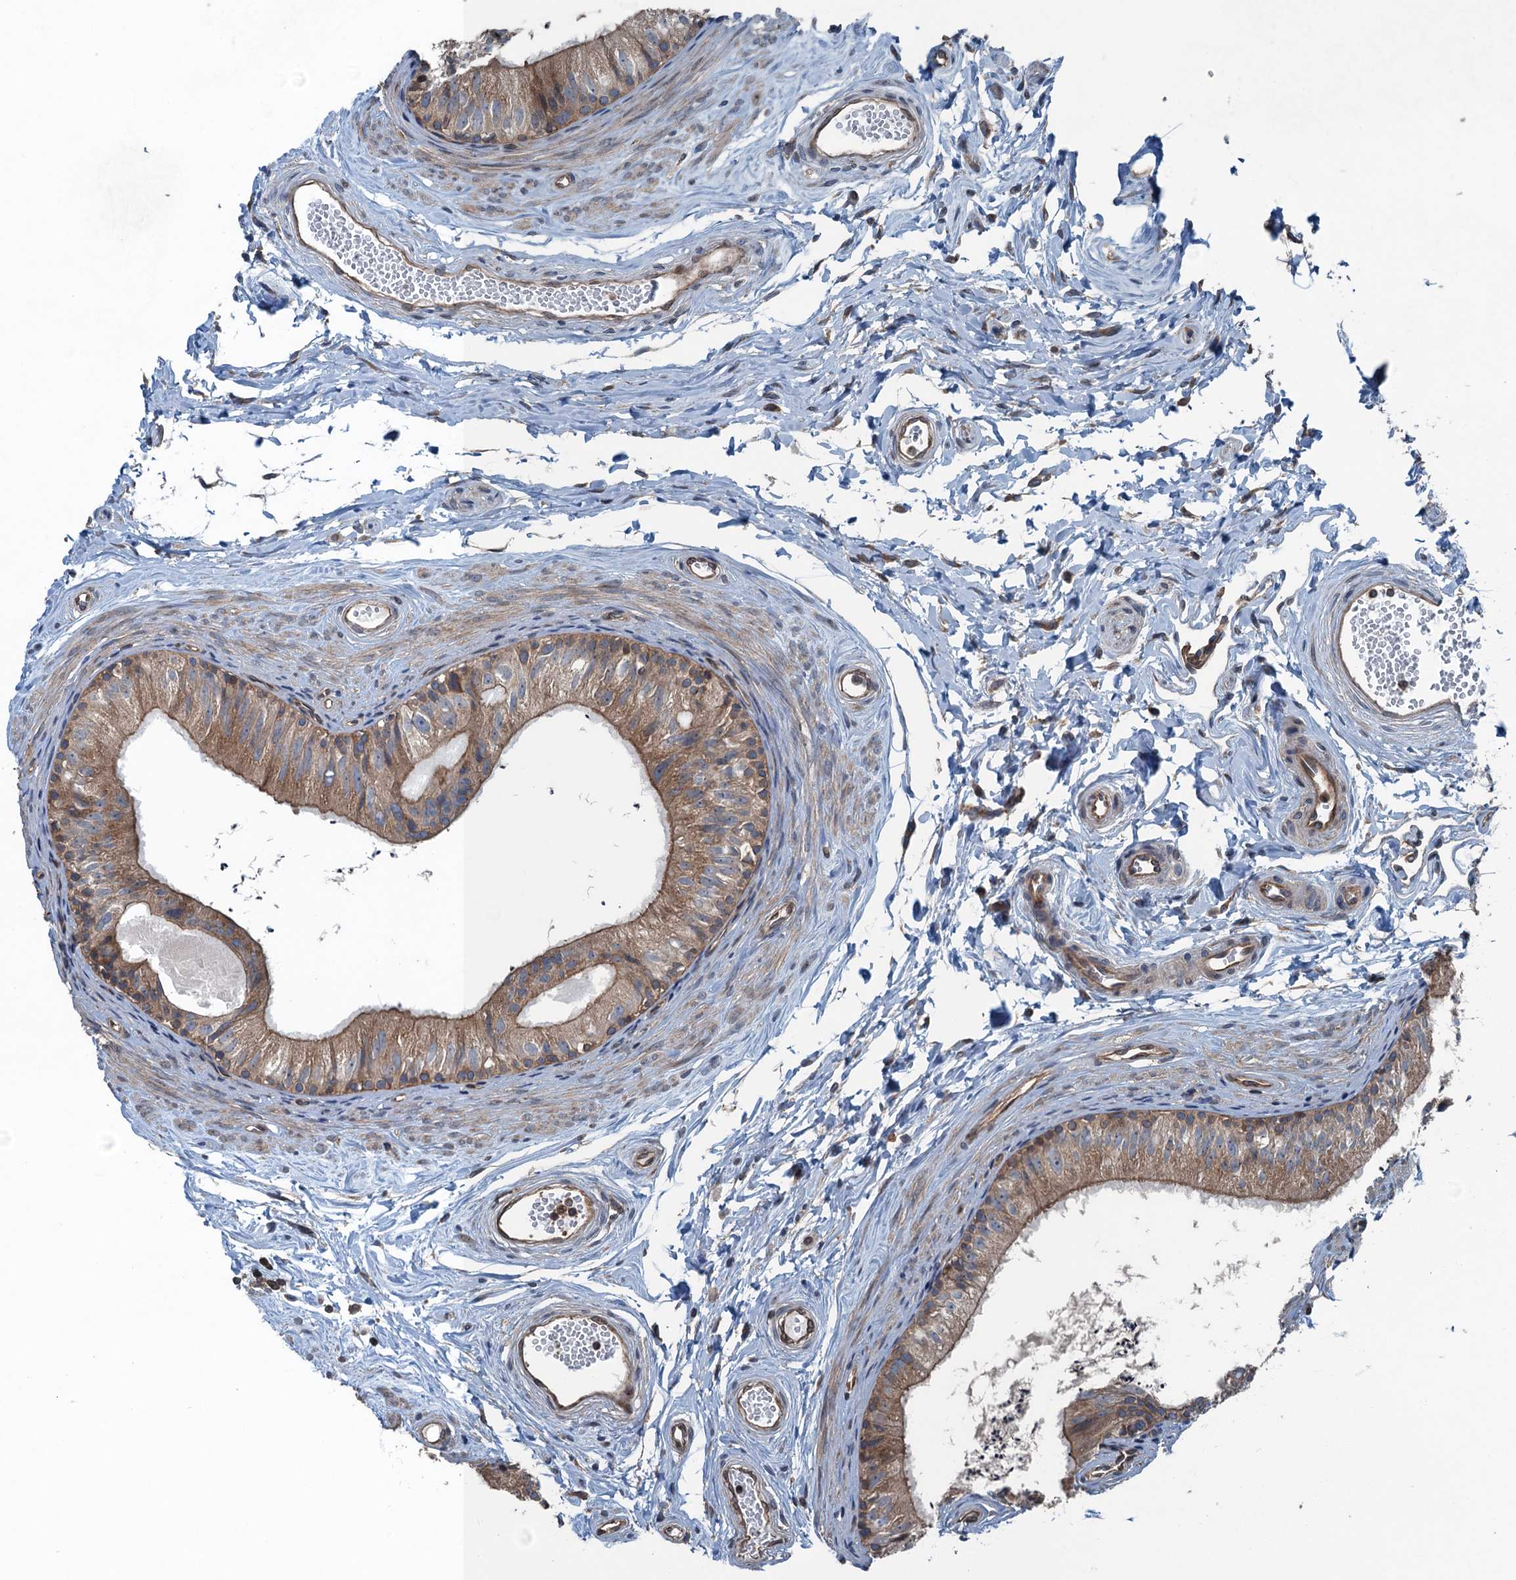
{"staining": {"intensity": "moderate", "quantity": ">75%", "location": "cytoplasmic/membranous"}, "tissue": "epididymis", "cell_type": "Glandular cells", "image_type": "normal", "snomed": [{"axis": "morphology", "description": "Normal tissue, NOS"}, {"axis": "topography", "description": "Epididymis"}], "caption": "Immunohistochemical staining of unremarkable epididymis demonstrates moderate cytoplasmic/membranous protein positivity in about >75% of glandular cells.", "gene": "TRAPPC8", "patient": {"sex": "male", "age": 56}}